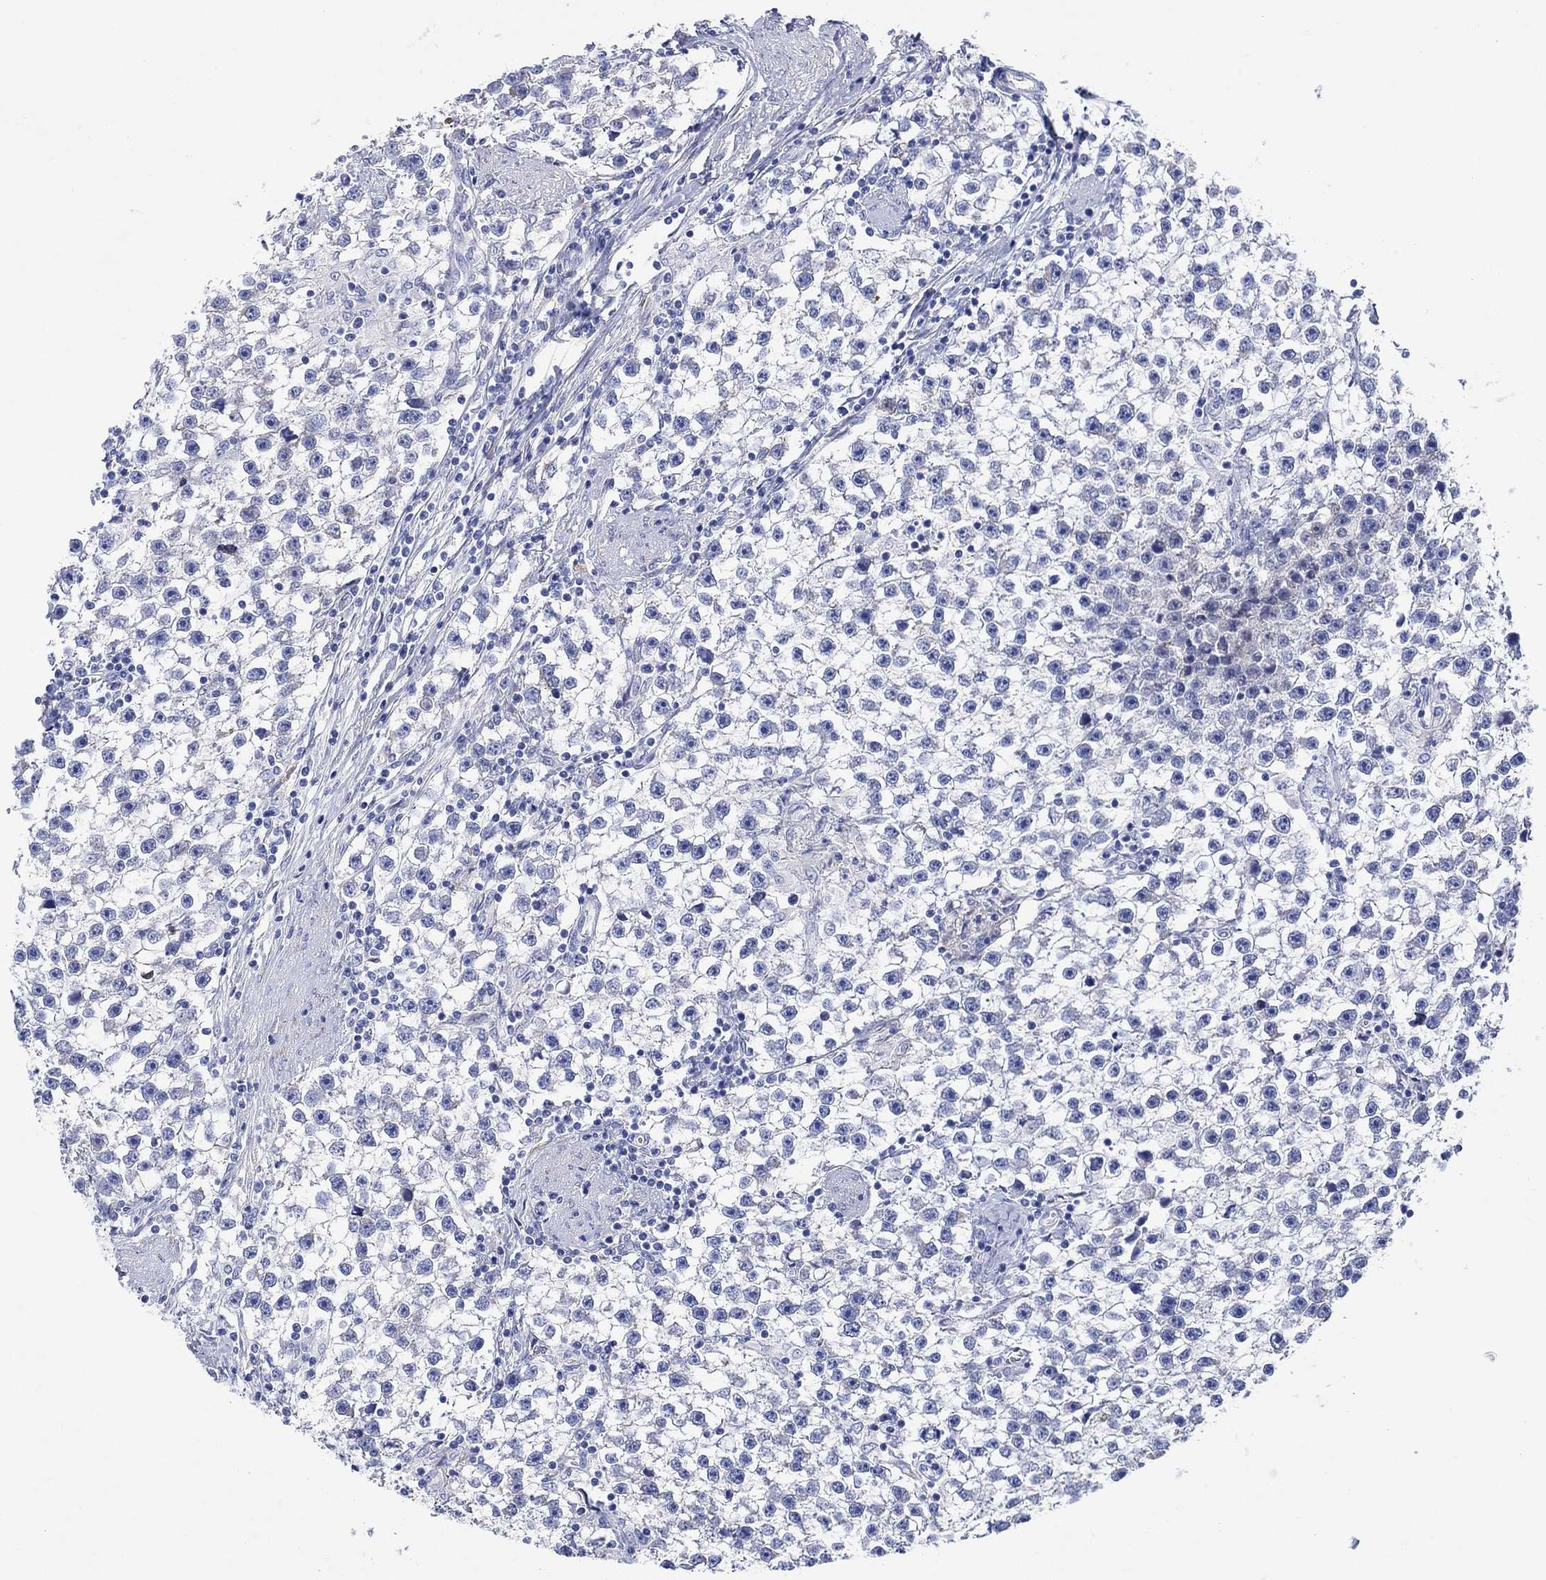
{"staining": {"intensity": "negative", "quantity": "none", "location": "none"}, "tissue": "testis cancer", "cell_type": "Tumor cells", "image_type": "cancer", "snomed": [{"axis": "morphology", "description": "Seminoma, NOS"}, {"axis": "topography", "description": "Testis"}], "caption": "There is no significant positivity in tumor cells of testis cancer (seminoma). (DAB (3,3'-diaminobenzidine) immunohistochemistry visualized using brightfield microscopy, high magnification).", "gene": "MYL1", "patient": {"sex": "male", "age": 59}}